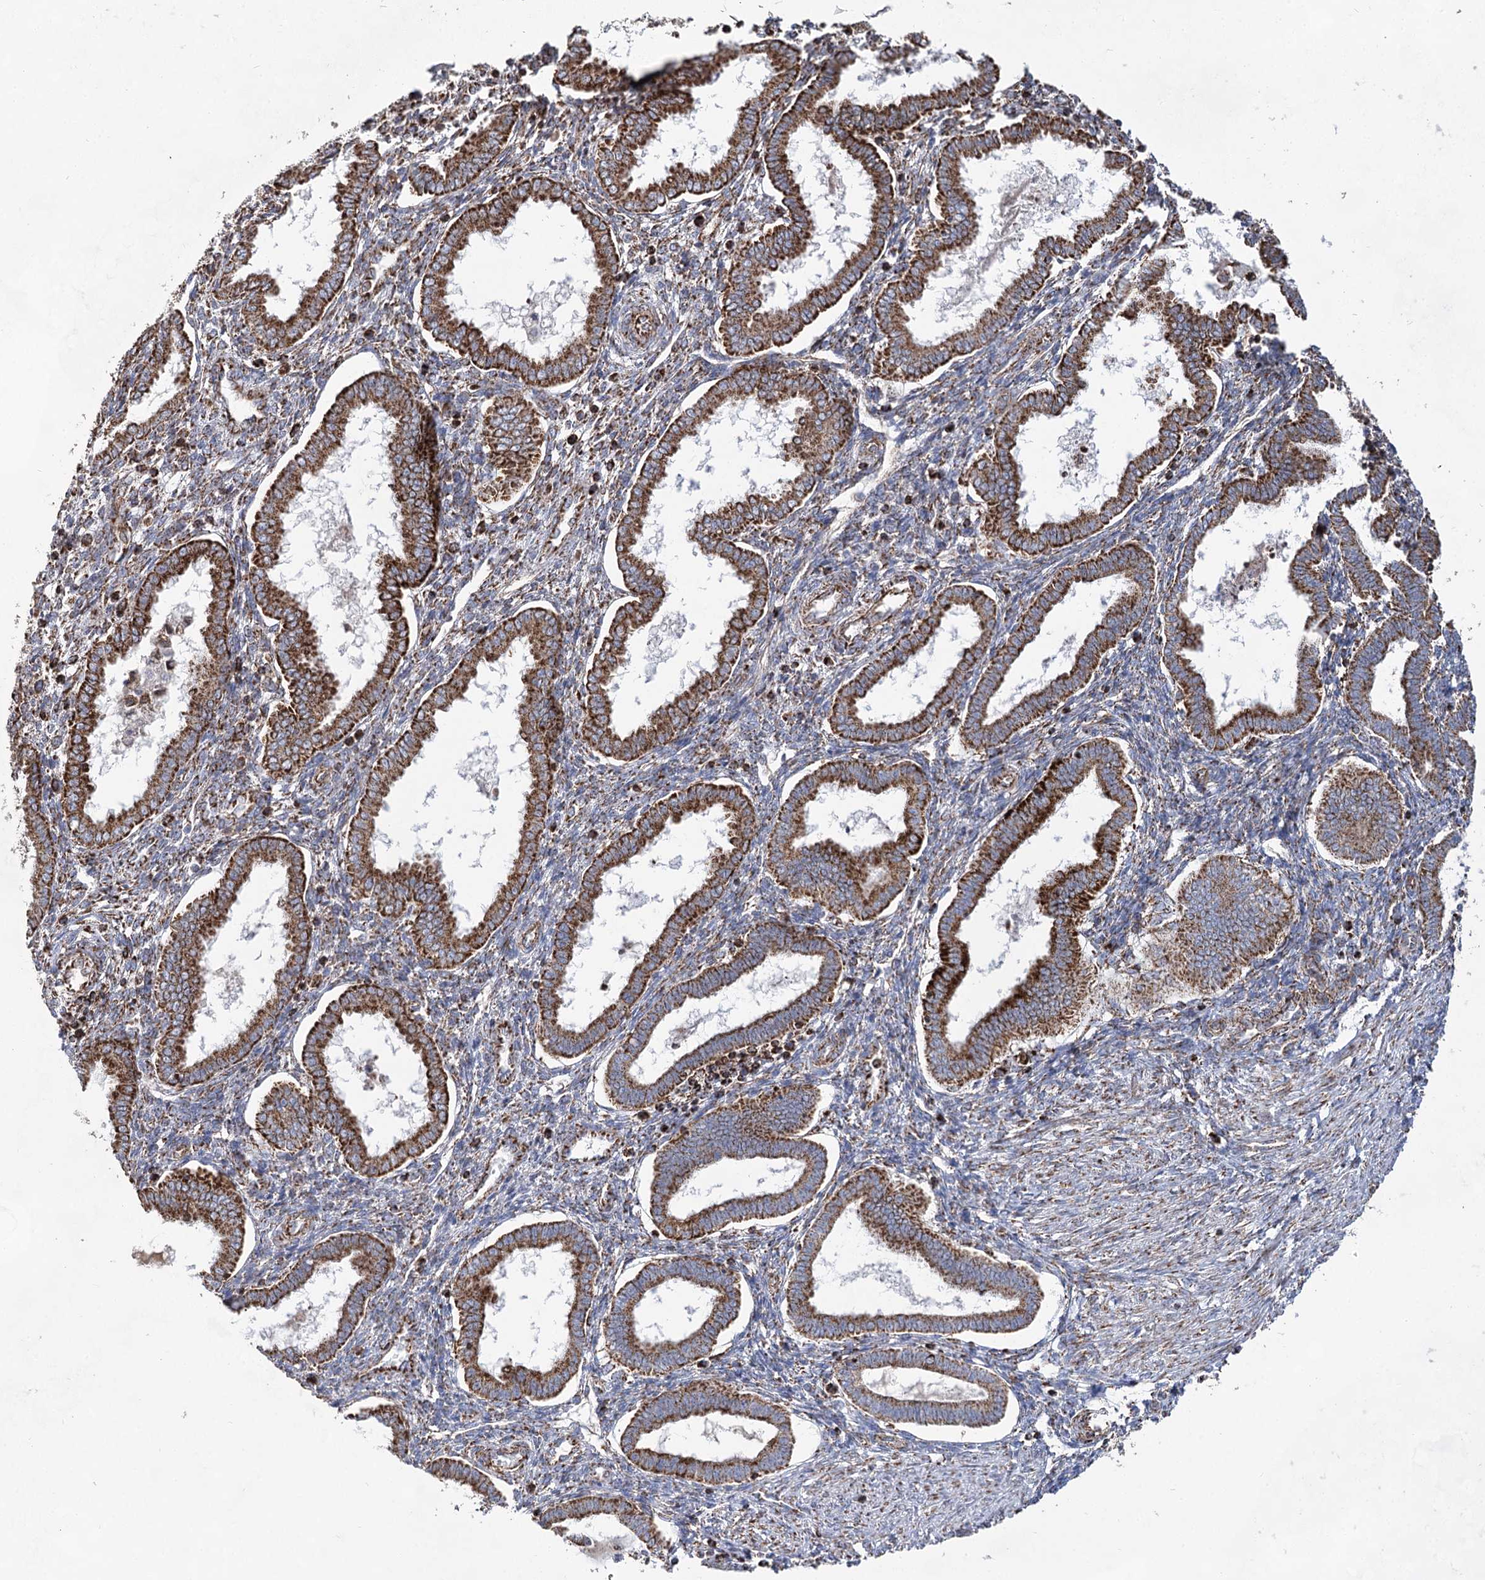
{"staining": {"intensity": "moderate", "quantity": "25%-75%", "location": "cytoplasmic/membranous"}, "tissue": "endometrium", "cell_type": "Cells in endometrial stroma", "image_type": "normal", "snomed": [{"axis": "morphology", "description": "Normal tissue, NOS"}, {"axis": "topography", "description": "Endometrium"}], "caption": "Protein analysis of benign endometrium displays moderate cytoplasmic/membranous positivity in about 25%-75% of cells in endometrial stroma. (Stains: DAB in brown, nuclei in blue, Microscopy: brightfield microscopy at high magnification).", "gene": "NADK2", "patient": {"sex": "female", "age": 24}}